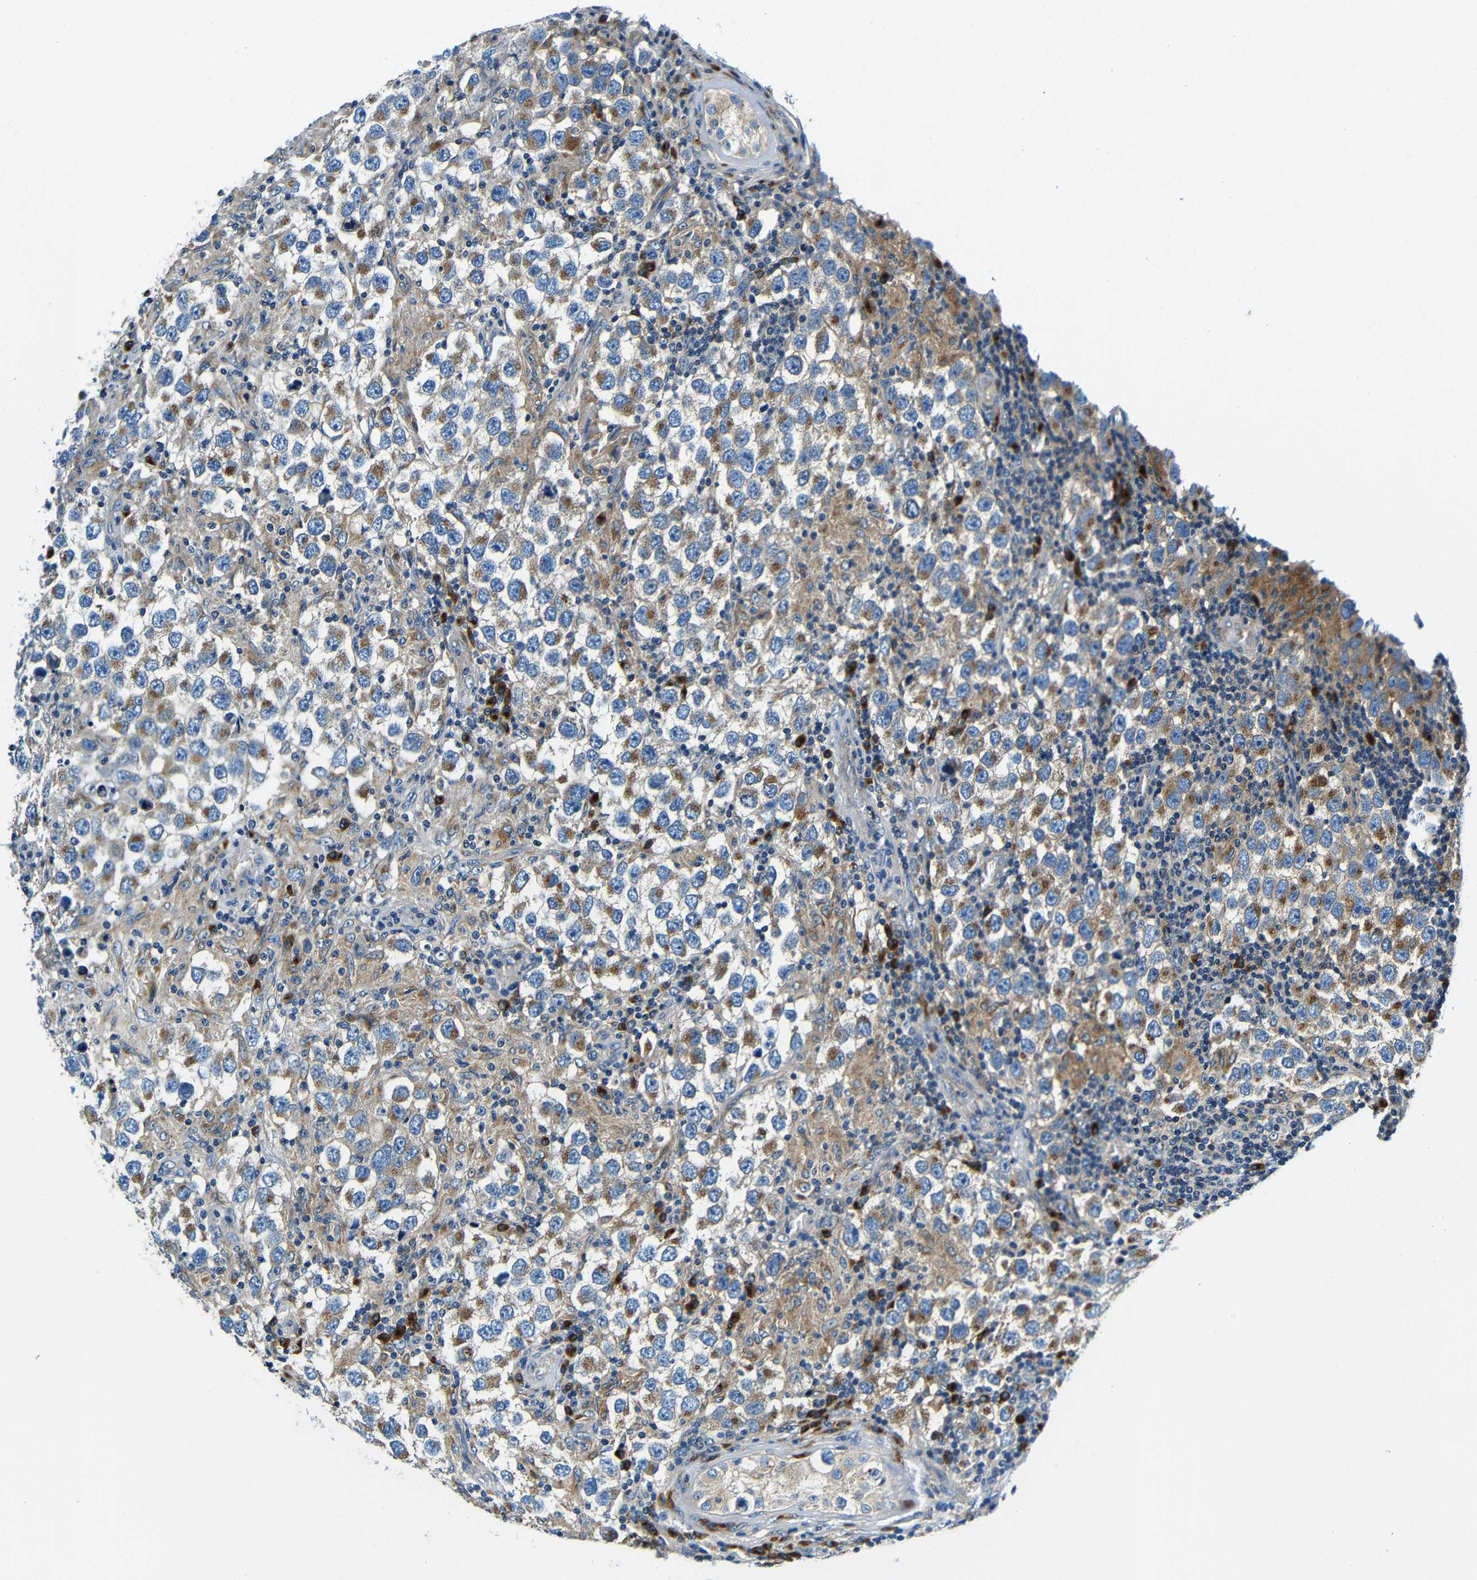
{"staining": {"intensity": "moderate", "quantity": "25%-75%", "location": "cytoplasmic/membranous"}, "tissue": "testis cancer", "cell_type": "Tumor cells", "image_type": "cancer", "snomed": [{"axis": "morphology", "description": "Carcinoma, Embryonal, NOS"}, {"axis": "topography", "description": "Testis"}], "caption": "Tumor cells show moderate cytoplasmic/membranous positivity in approximately 25%-75% of cells in testis cancer.", "gene": "USO1", "patient": {"sex": "male", "age": 21}}